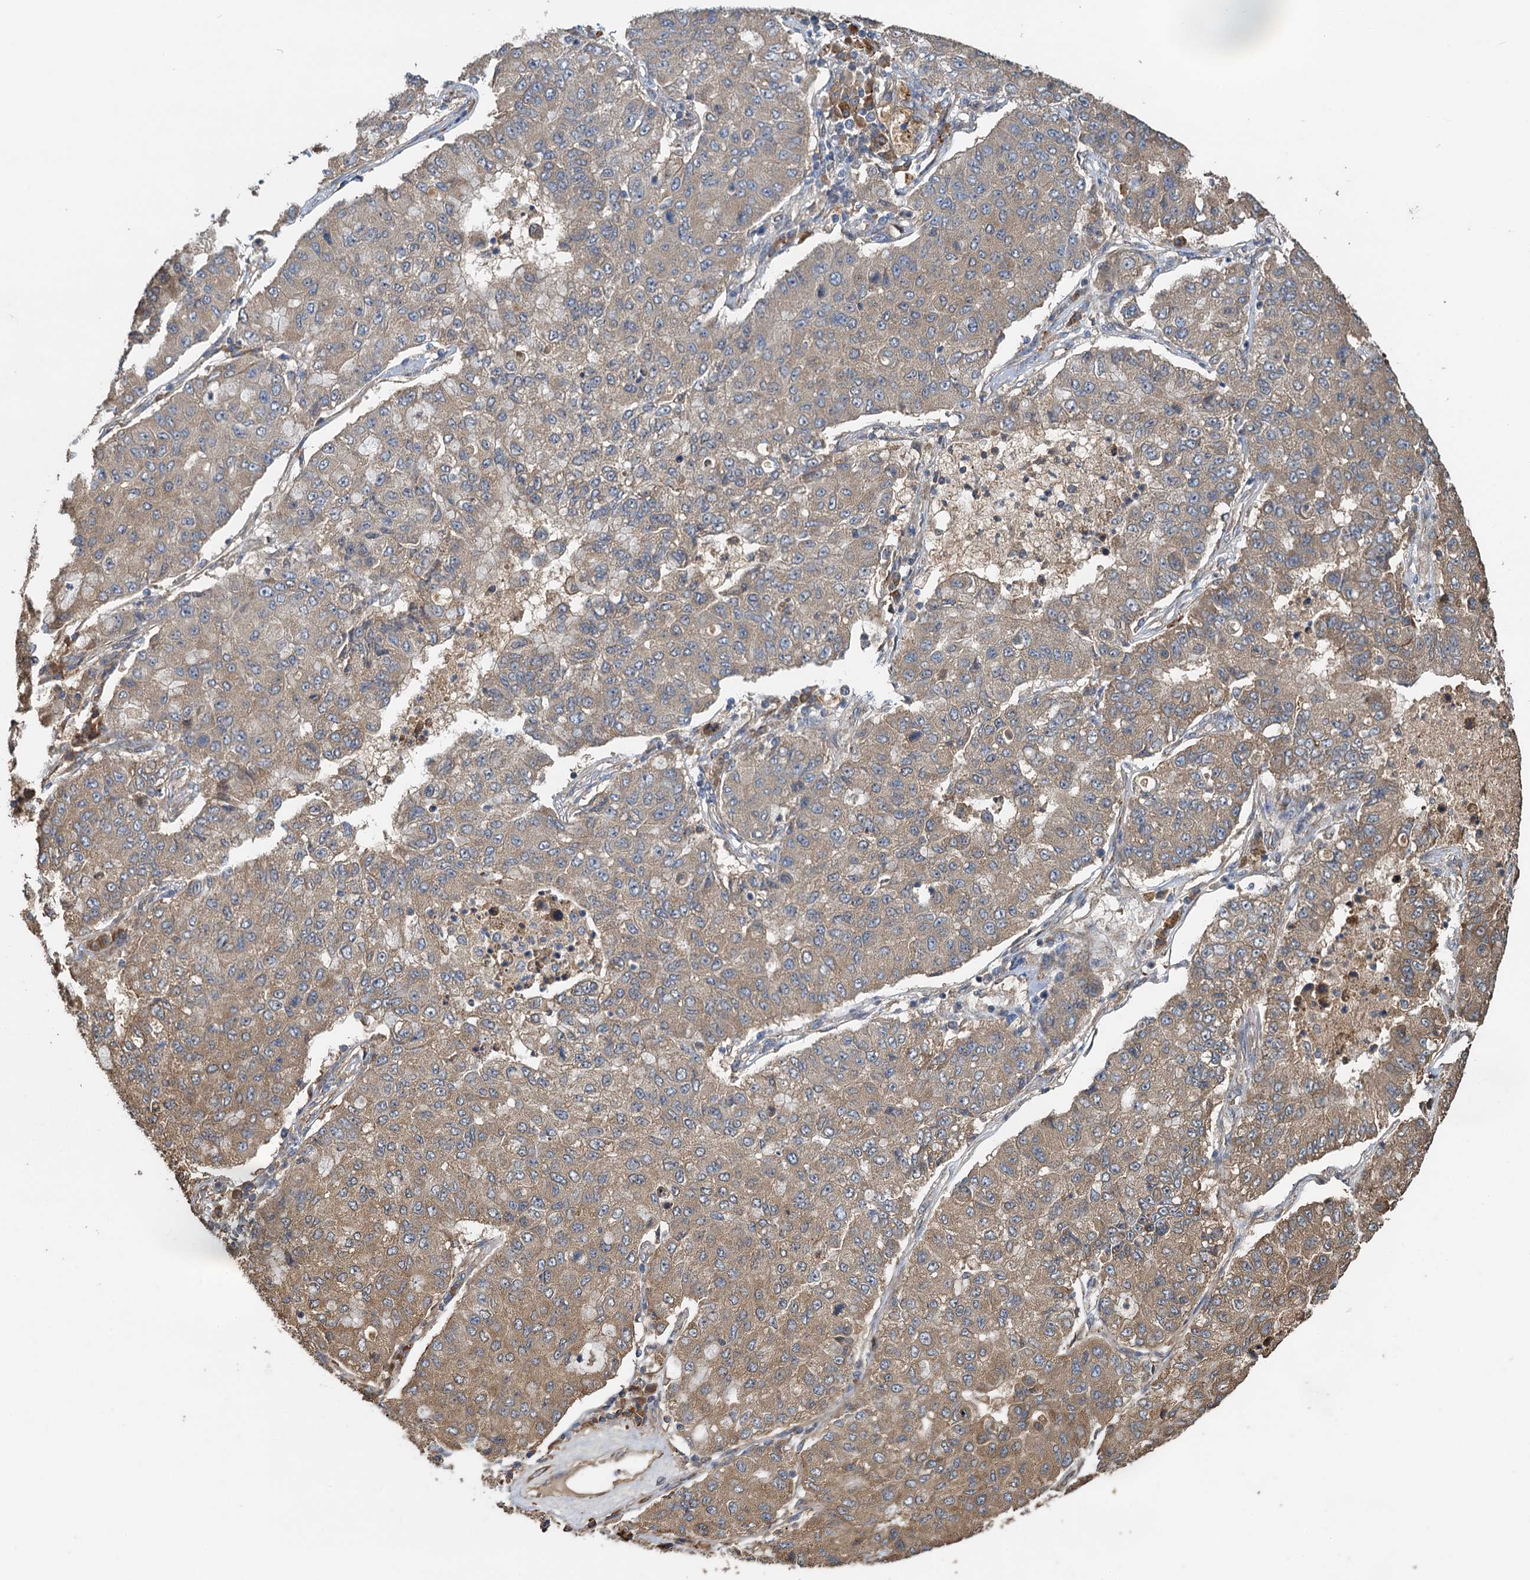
{"staining": {"intensity": "moderate", "quantity": "<25%", "location": "cytoplasmic/membranous"}, "tissue": "lung cancer", "cell_type": "Tumor cells", "image_type": "cancer", "snomed": [{"axis": "morphology", "description": "Squamous cell carcinoma, NOS"}, {"axis": "topography", "description": "Lung"}], "caption": "Brown immunohistochemical staining in human lung cancer (squamous cell carcinoma) reveals moderate cytoplasmic/membranous staining in approximately <25% of tumor cells. (Brightfield microscopy of DAB IHC at high magnification).", "gene": "HYI", "patient": {"sex": "male", "age": 74}}